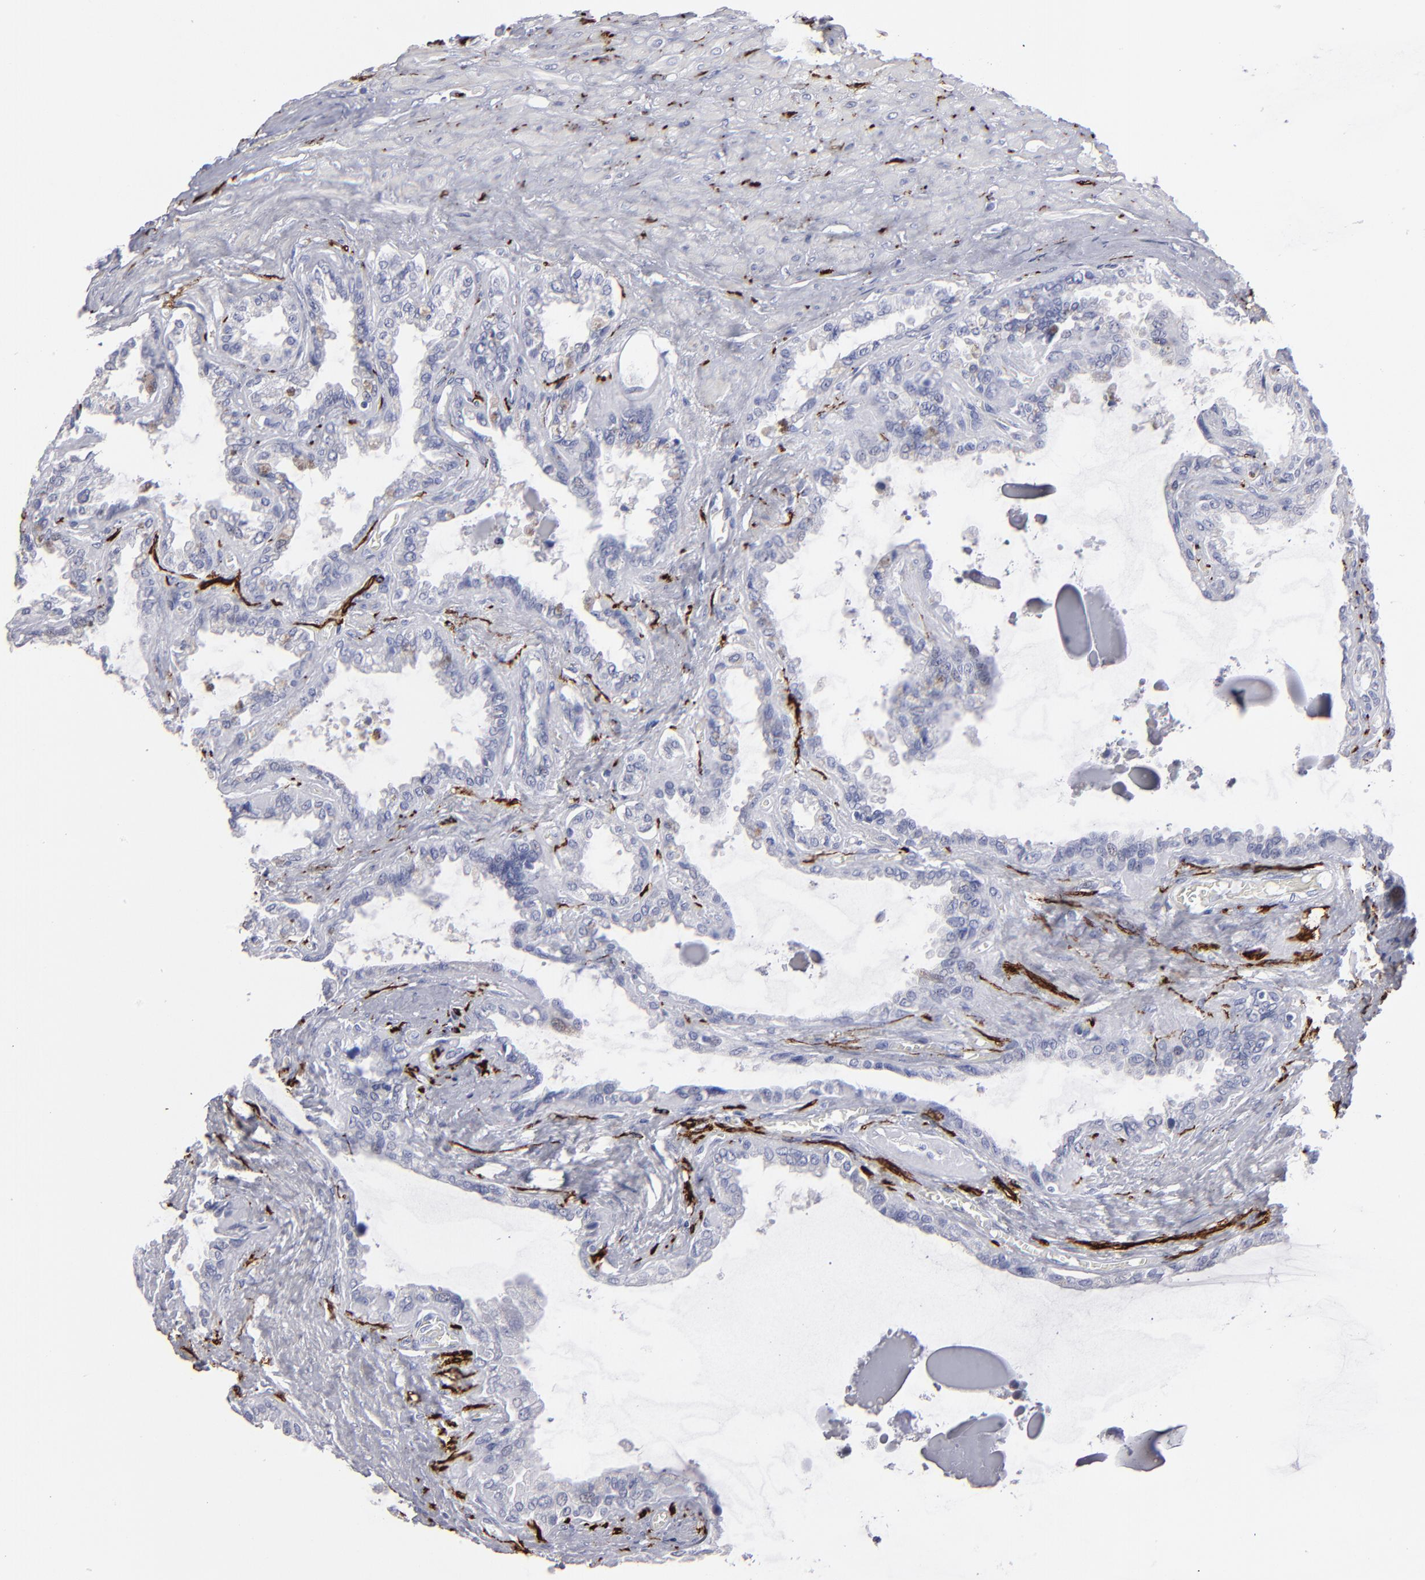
{"staining": {"intensity": "negative", "quantity": "none", "location": "none"}, "tissue": "seminal vesicle", "cell_type": "Glandular cells", "image_type": "normal", "snomed": [{"axis": "morphology", "description": "Normal tissue, NOS"}, {"axis": "morphology", "description": "Inflammation, NOS"}, {"axis": "topography", "description": "Urinary bladder"}, {"axis": "topography", "description": "Prostate"}, {"axis": "topography", "description": "Seminal veicle"}], "caption": "High power microscopy photomicrograph of an immunohistochemistry photomicrograph of benign seminal vesicle, revealing no significant staining in glandular cells. (DAB (3,3'-diaminobenzidine) IHC visualized using brightfield microscopy, high magnification).", "gene": "CADM3", "patient": {"sex": "male", "age": 82}}